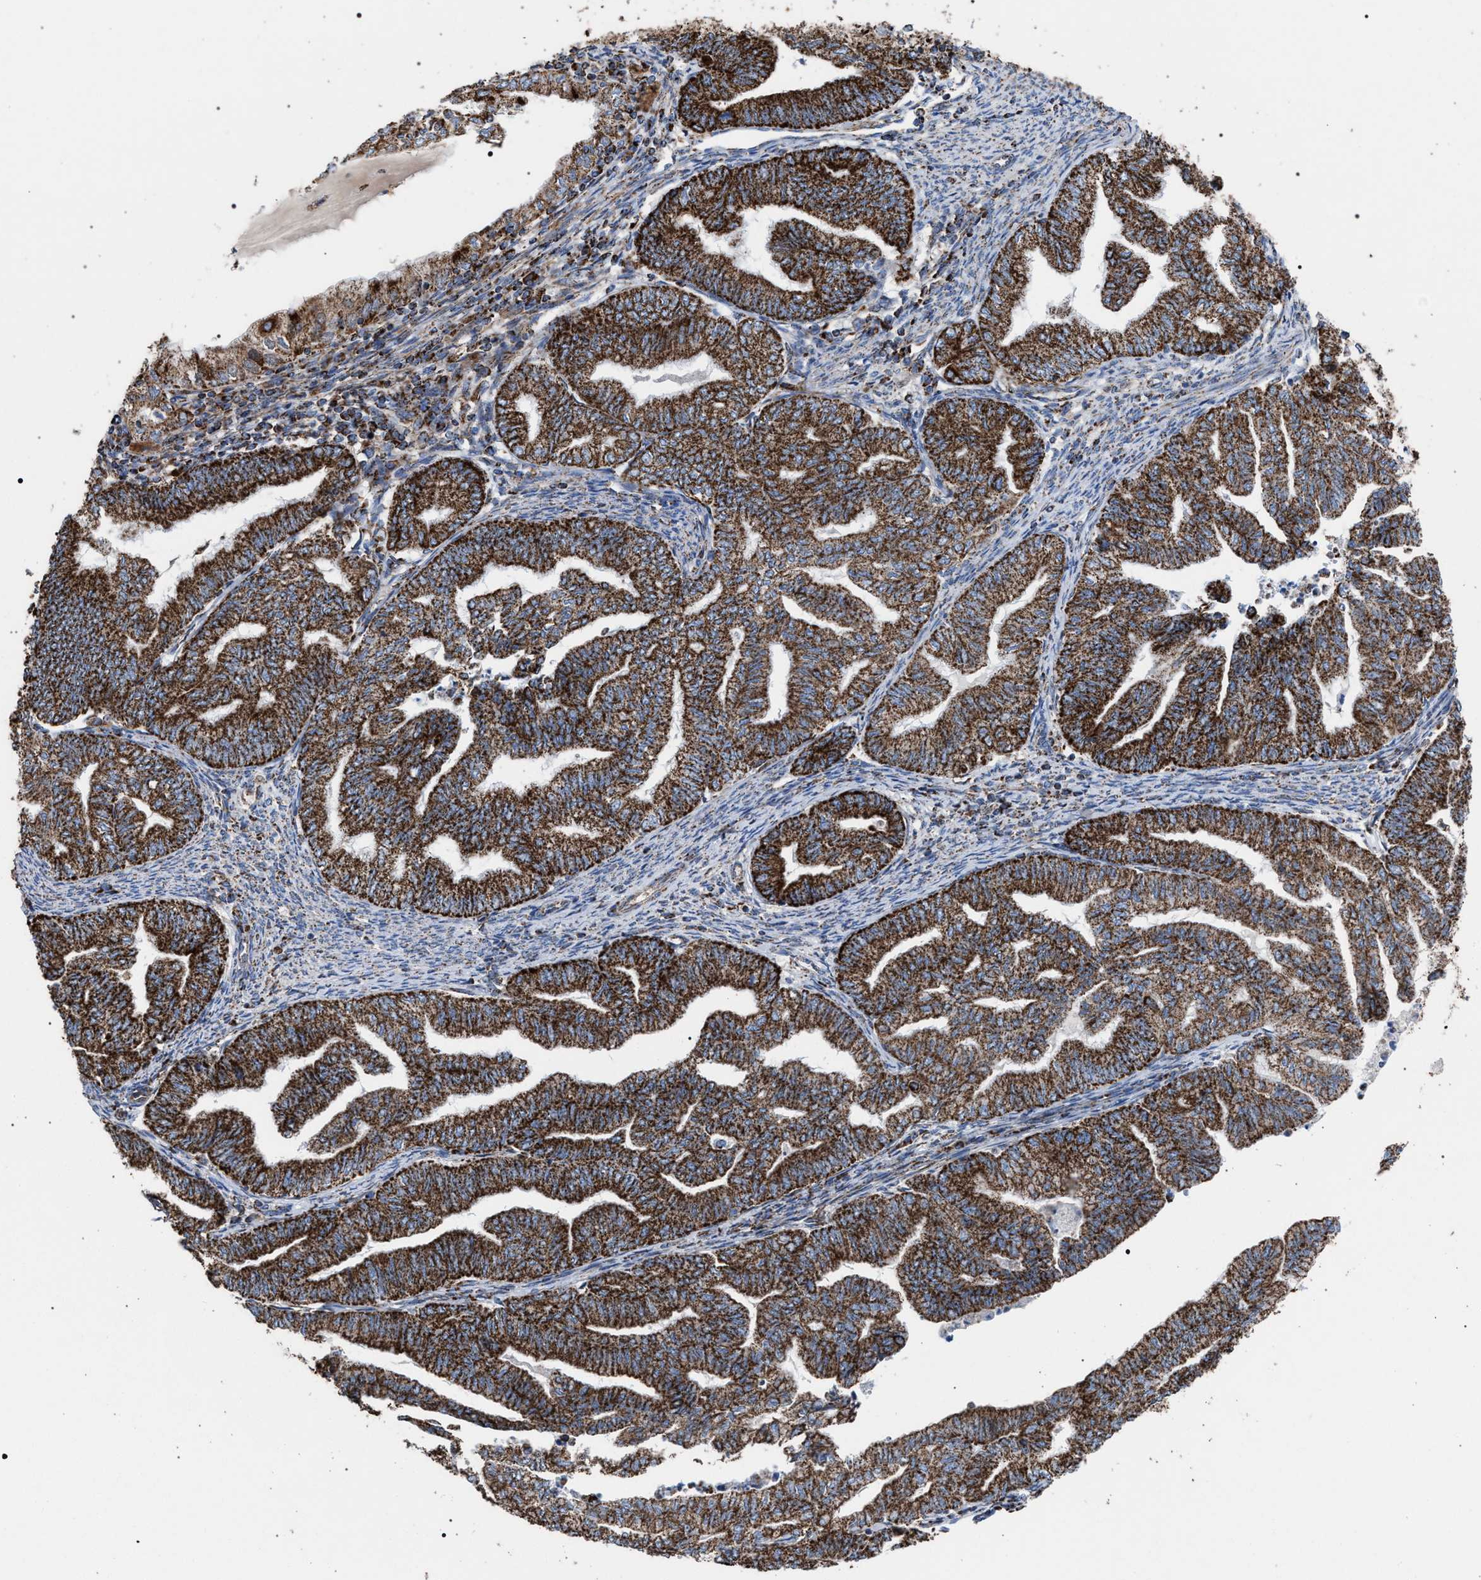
{"staining": {"intensity": "strong", "quantity": ">75%", "location": "cytoplasmic/membranous"}, "tissue": "endometrial cancer", "cell_type": "Tumor cells", "image_type": "cancer", "snomed": [{"axis": "morphology", "description": "Adenocarcinoma, NOS"}, {"axis": "topography", "description": "Endometrium"}], "caption": "Immunohistochemical staining of human adenocarcinoma (endometrial) exhibits high levels of strong cytoplasmic/membranous staining in approximately >75% of tumor cells. Nuclei are stained in blue.", "gene": "VPS13A", "patient": {"sex": "female", "age": 79}}